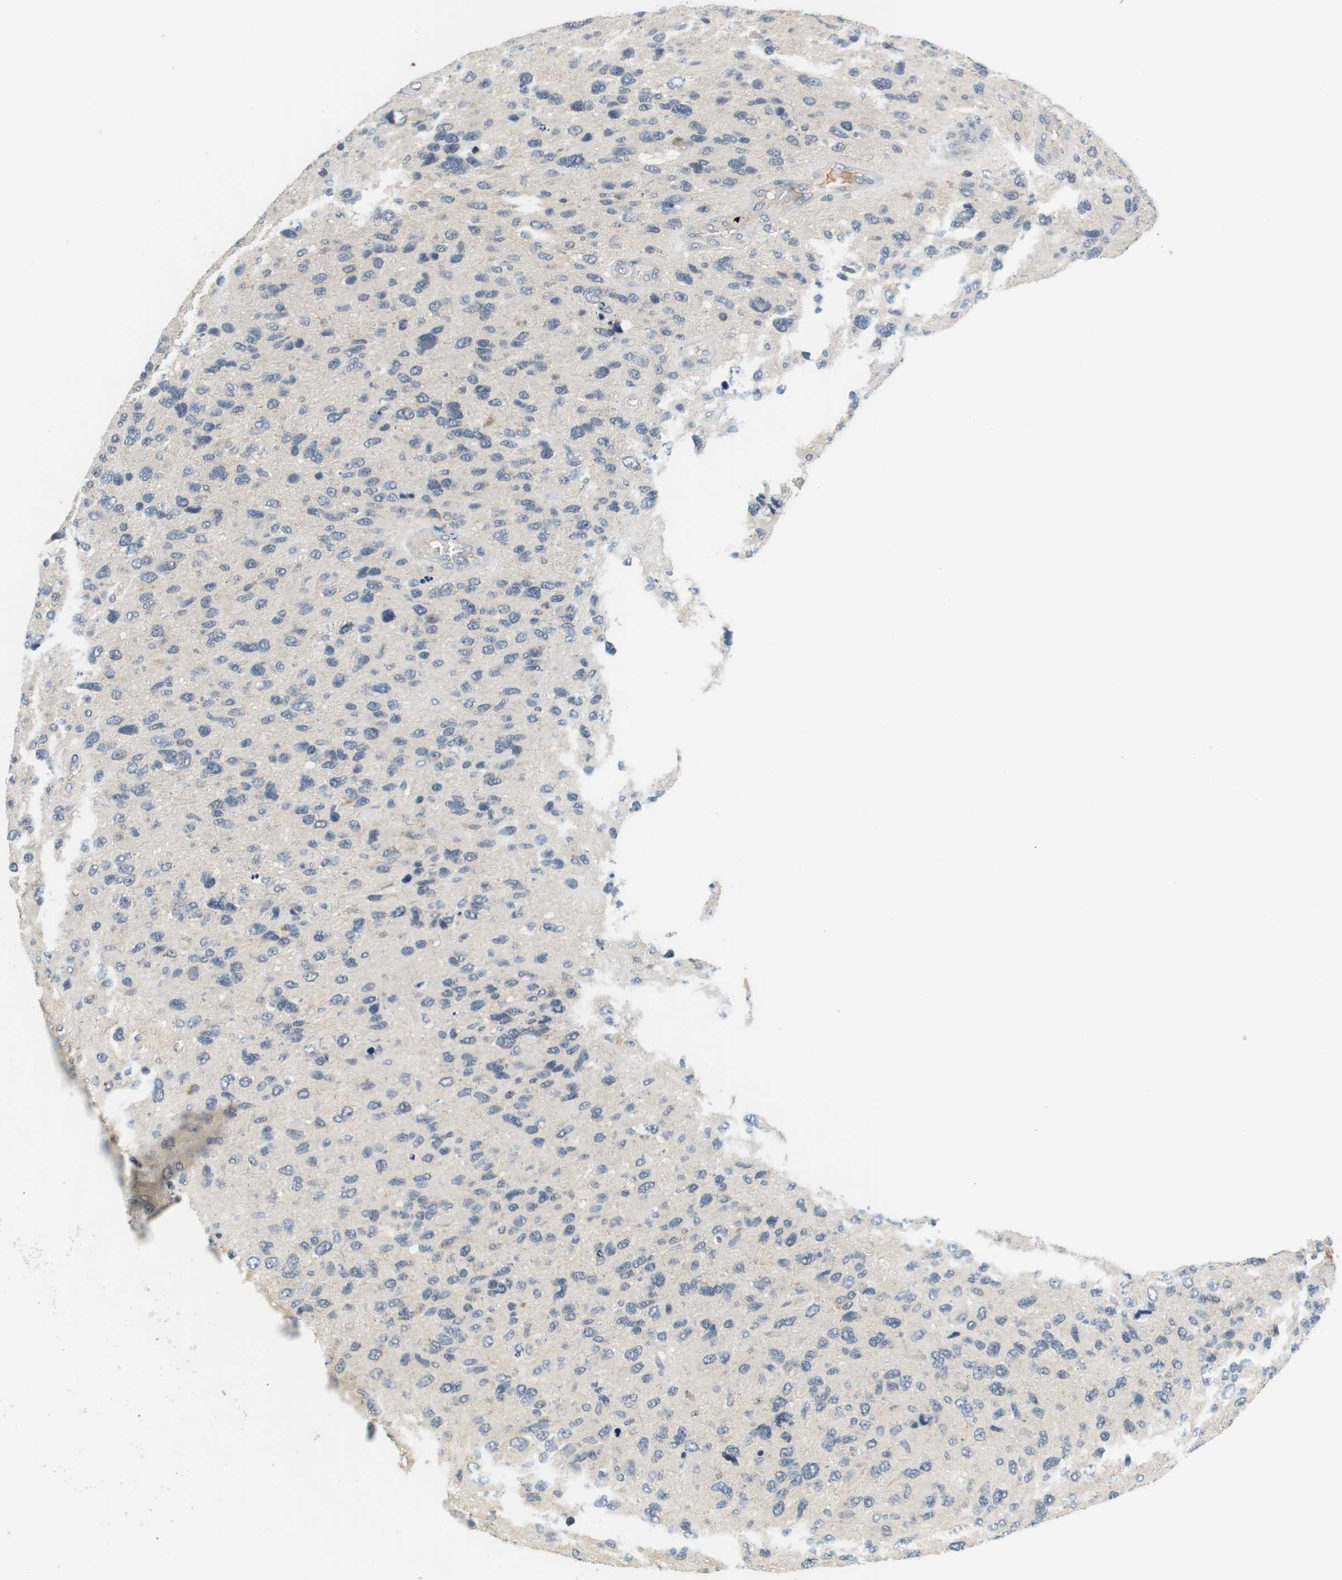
{"staining": {"intensity": "negative", "quantity": "none", "location": "none"}, "tissue": "glioma", "cell_type": "Tumor cells", "image_type": "cancer", "snomed": [{"axis": "morphology", "description": "Glioma, malignant, High grade"}, {"axis": "topography", "description": "Brain"}], "caption": "Immunohistochemistry (IHC) histopathology image of neoplastic tissue: glioma stained with DAB exhibits no significant protein expression in tumor cells.", "gene": "WNT7A", "patient": {"sex": "female", "age": 58}}